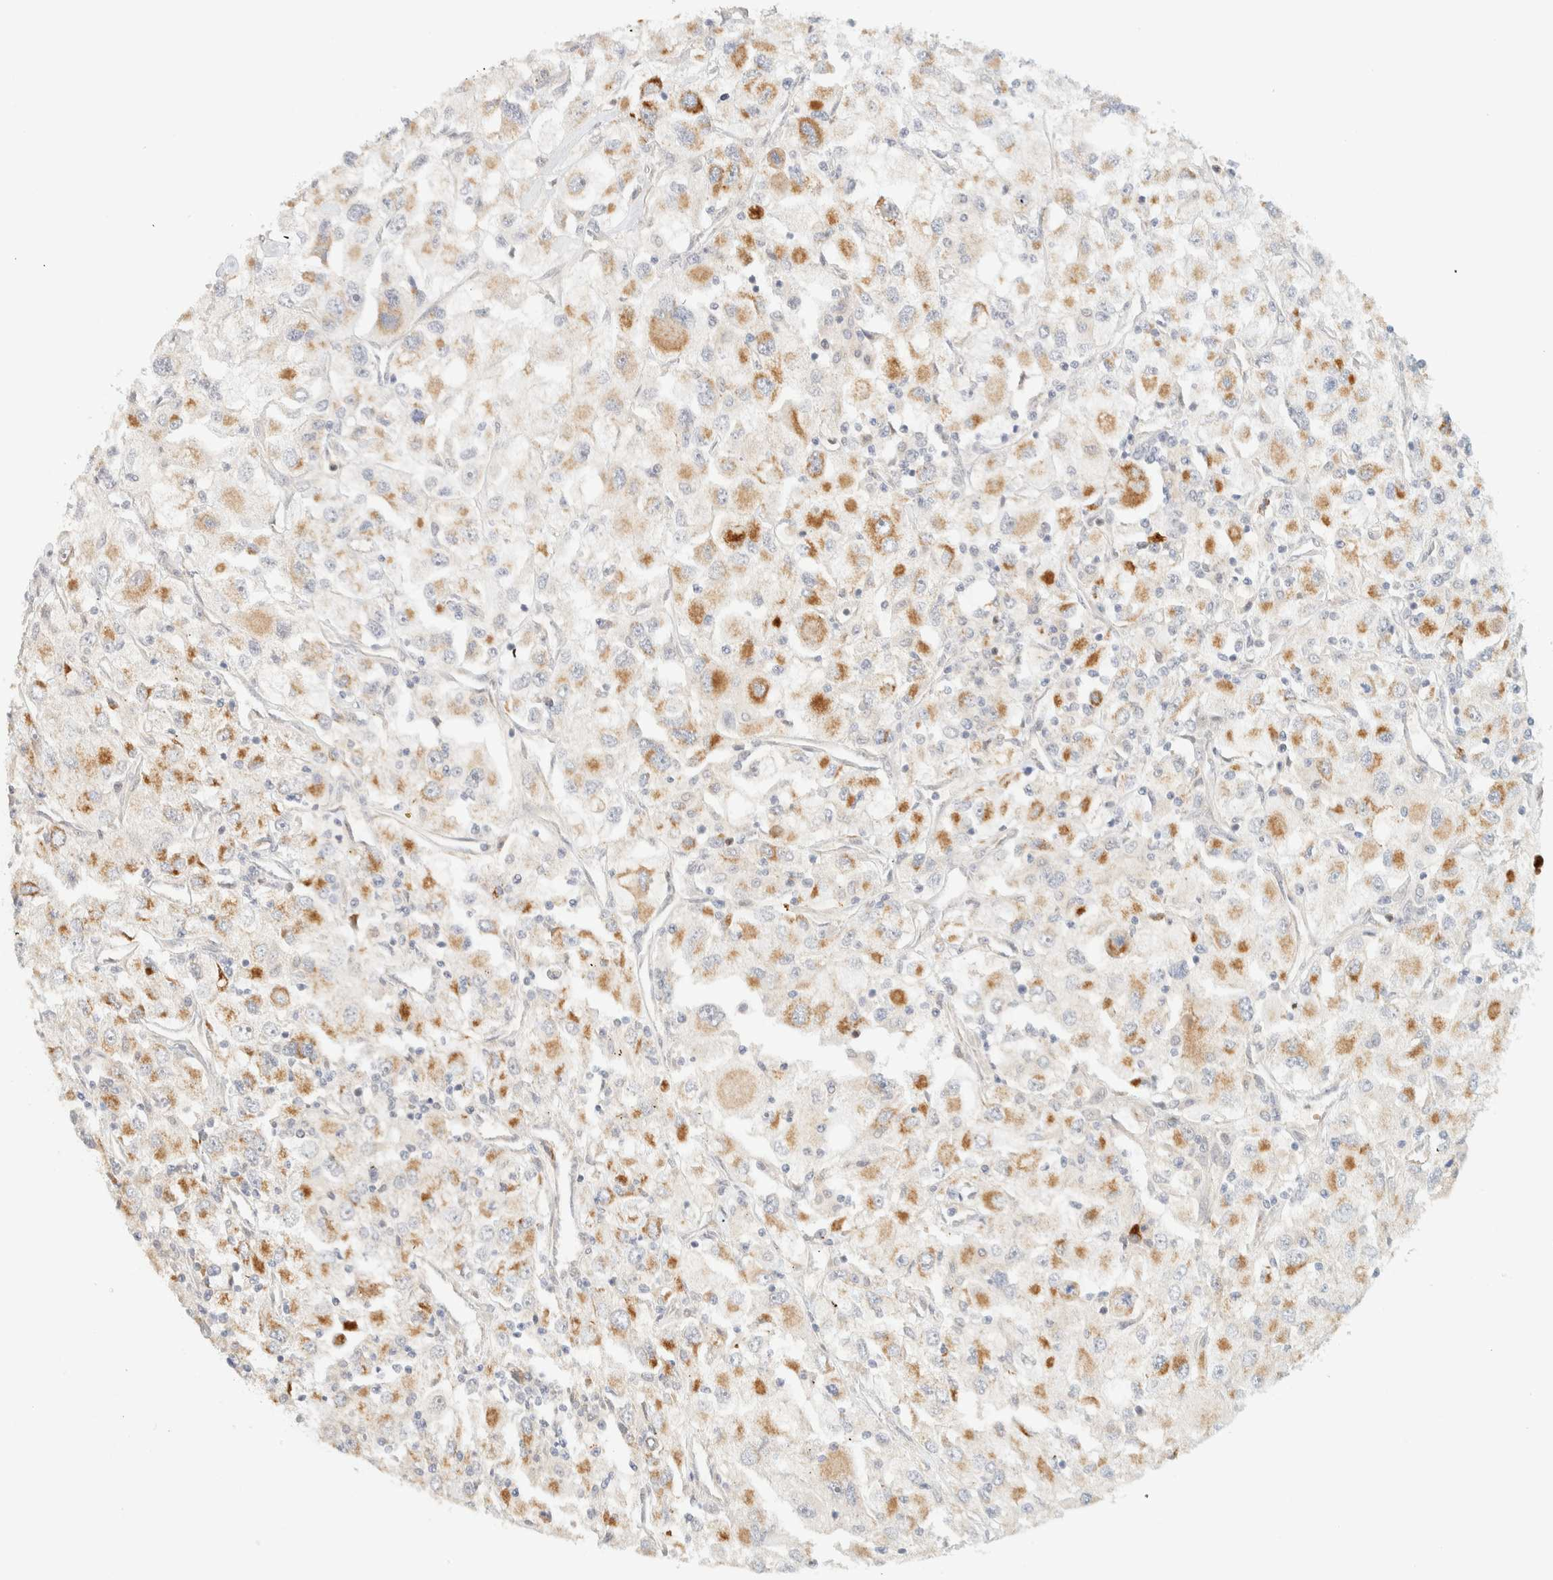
{"staining": {"intensity": "moderate", "quantity": "<25%", "location": "cytoplasmic/membranous"}, "tissue": "renal cancer", "cell_type": "Tumor cells", "image_type": "cancer", "snomed": [{"axis": "morphology", "description": "Adenocarcinoma, NOS"}, {"axis": "topography", "description": "Kidney"}], "caption": "Immunohistochemical staining of human renal cancer (adenocarcinoma) demonstrates low levels of moderate cytoplasmic/membranous protein staining in about <25% of tumor cells.", "gene": "TNK1", "patient": {"sex": "female", "age": 52}}